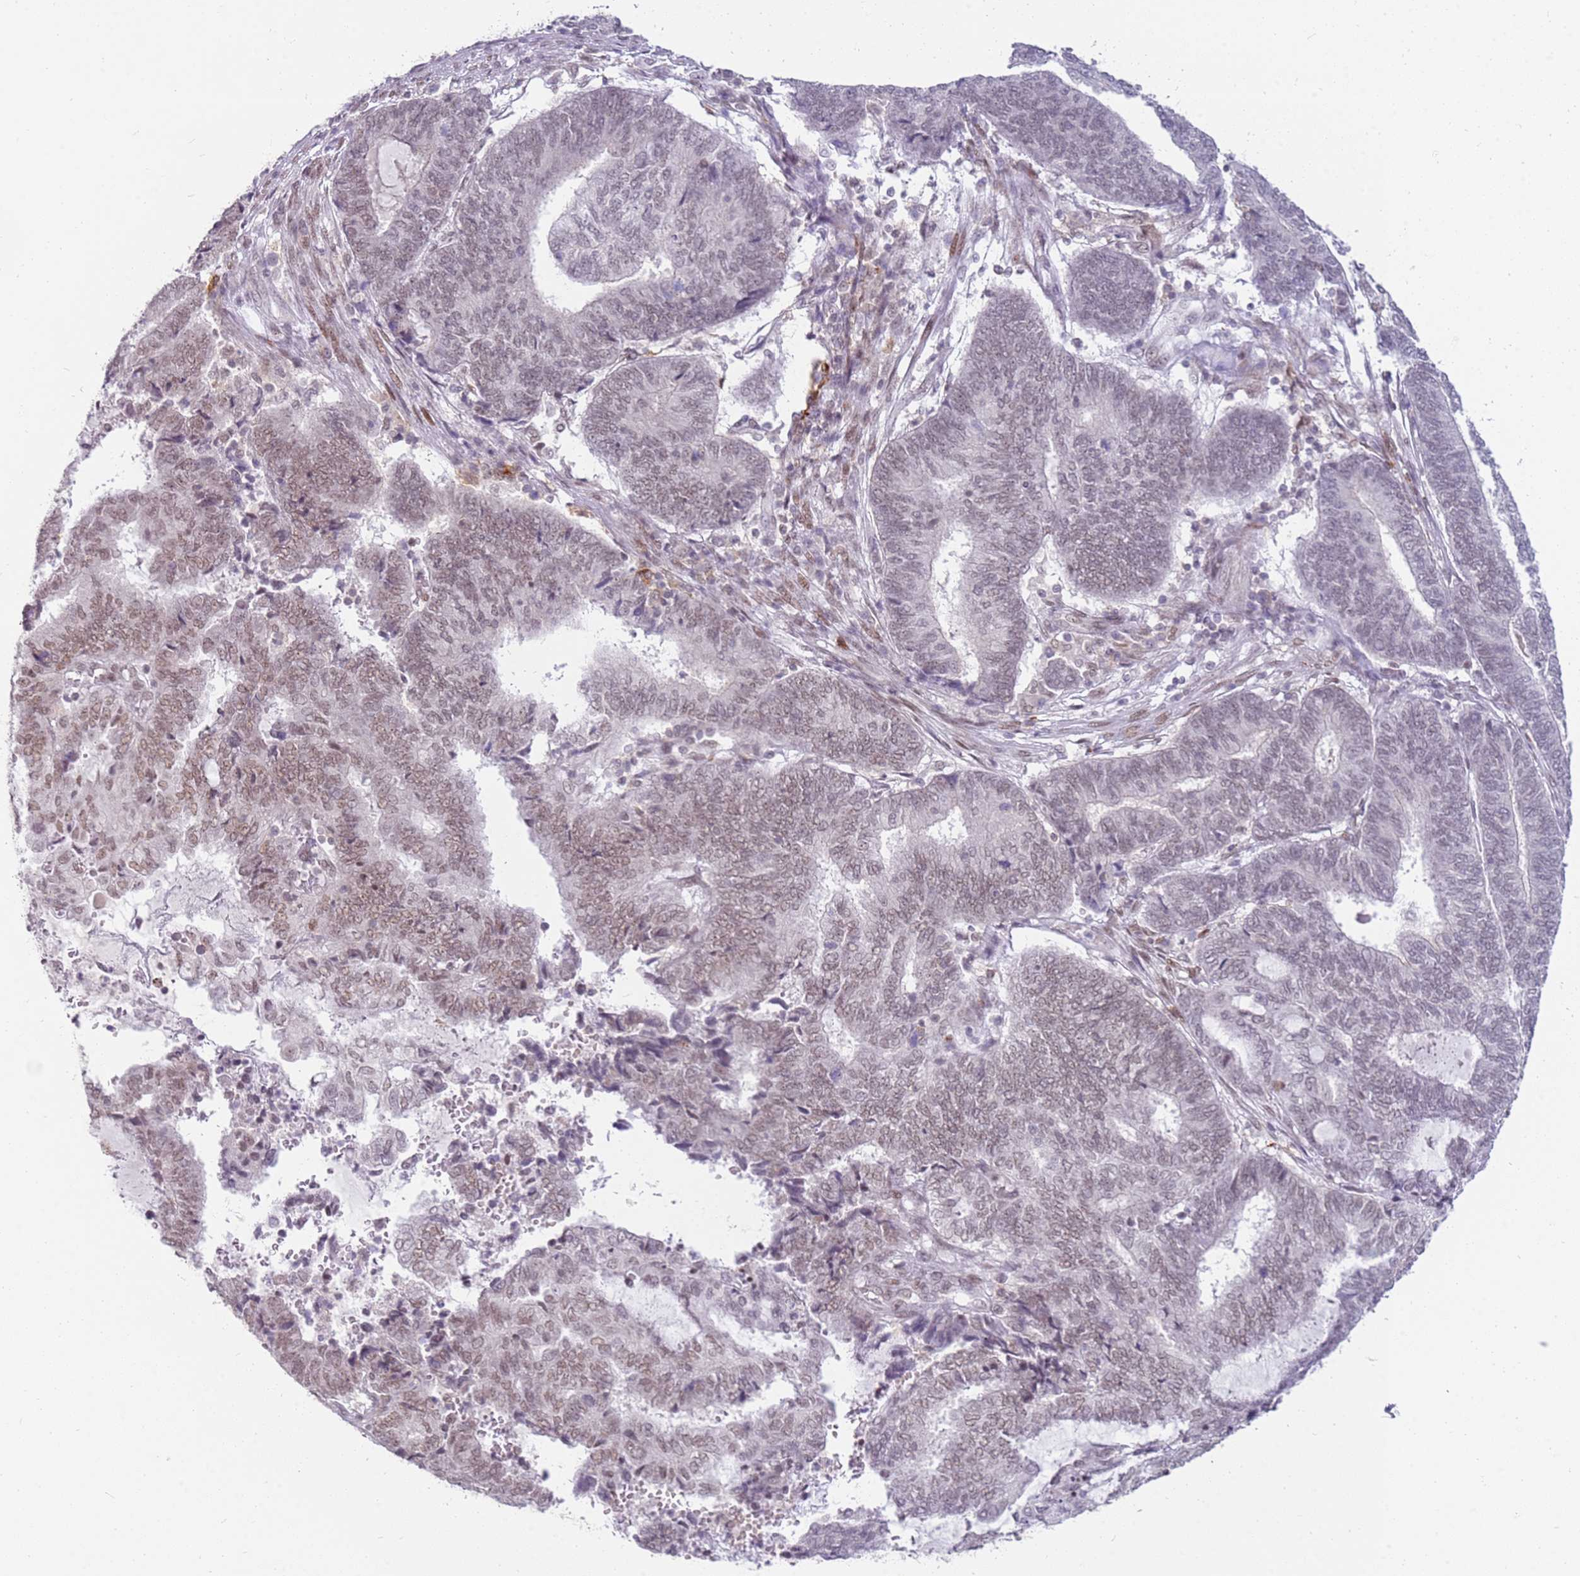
{"staining": {"intensity": "weak", "quantity": "25%-75%", "location": "nuclear"}, "tissue": "endometrial cancer", "cell_type": "Tumor cells", "image_type": "cancer", "snomed": [{"axis": "morphology", "description": "Adenocarcinoma, NOS"}, {"axis": "topography", "description": "Uterus"}, {"axis": "topography", "description": "Endometrium"}], "caption": "The photomicrograph exhibits a brown stain indicating the presence of a protein in the nuclear of tumor cells in endometrial cancer (adenocarcinoma). Nuclei are stained in blue.", "gene": "PHC2", "patient": {"sex": "female", "age": 70}}